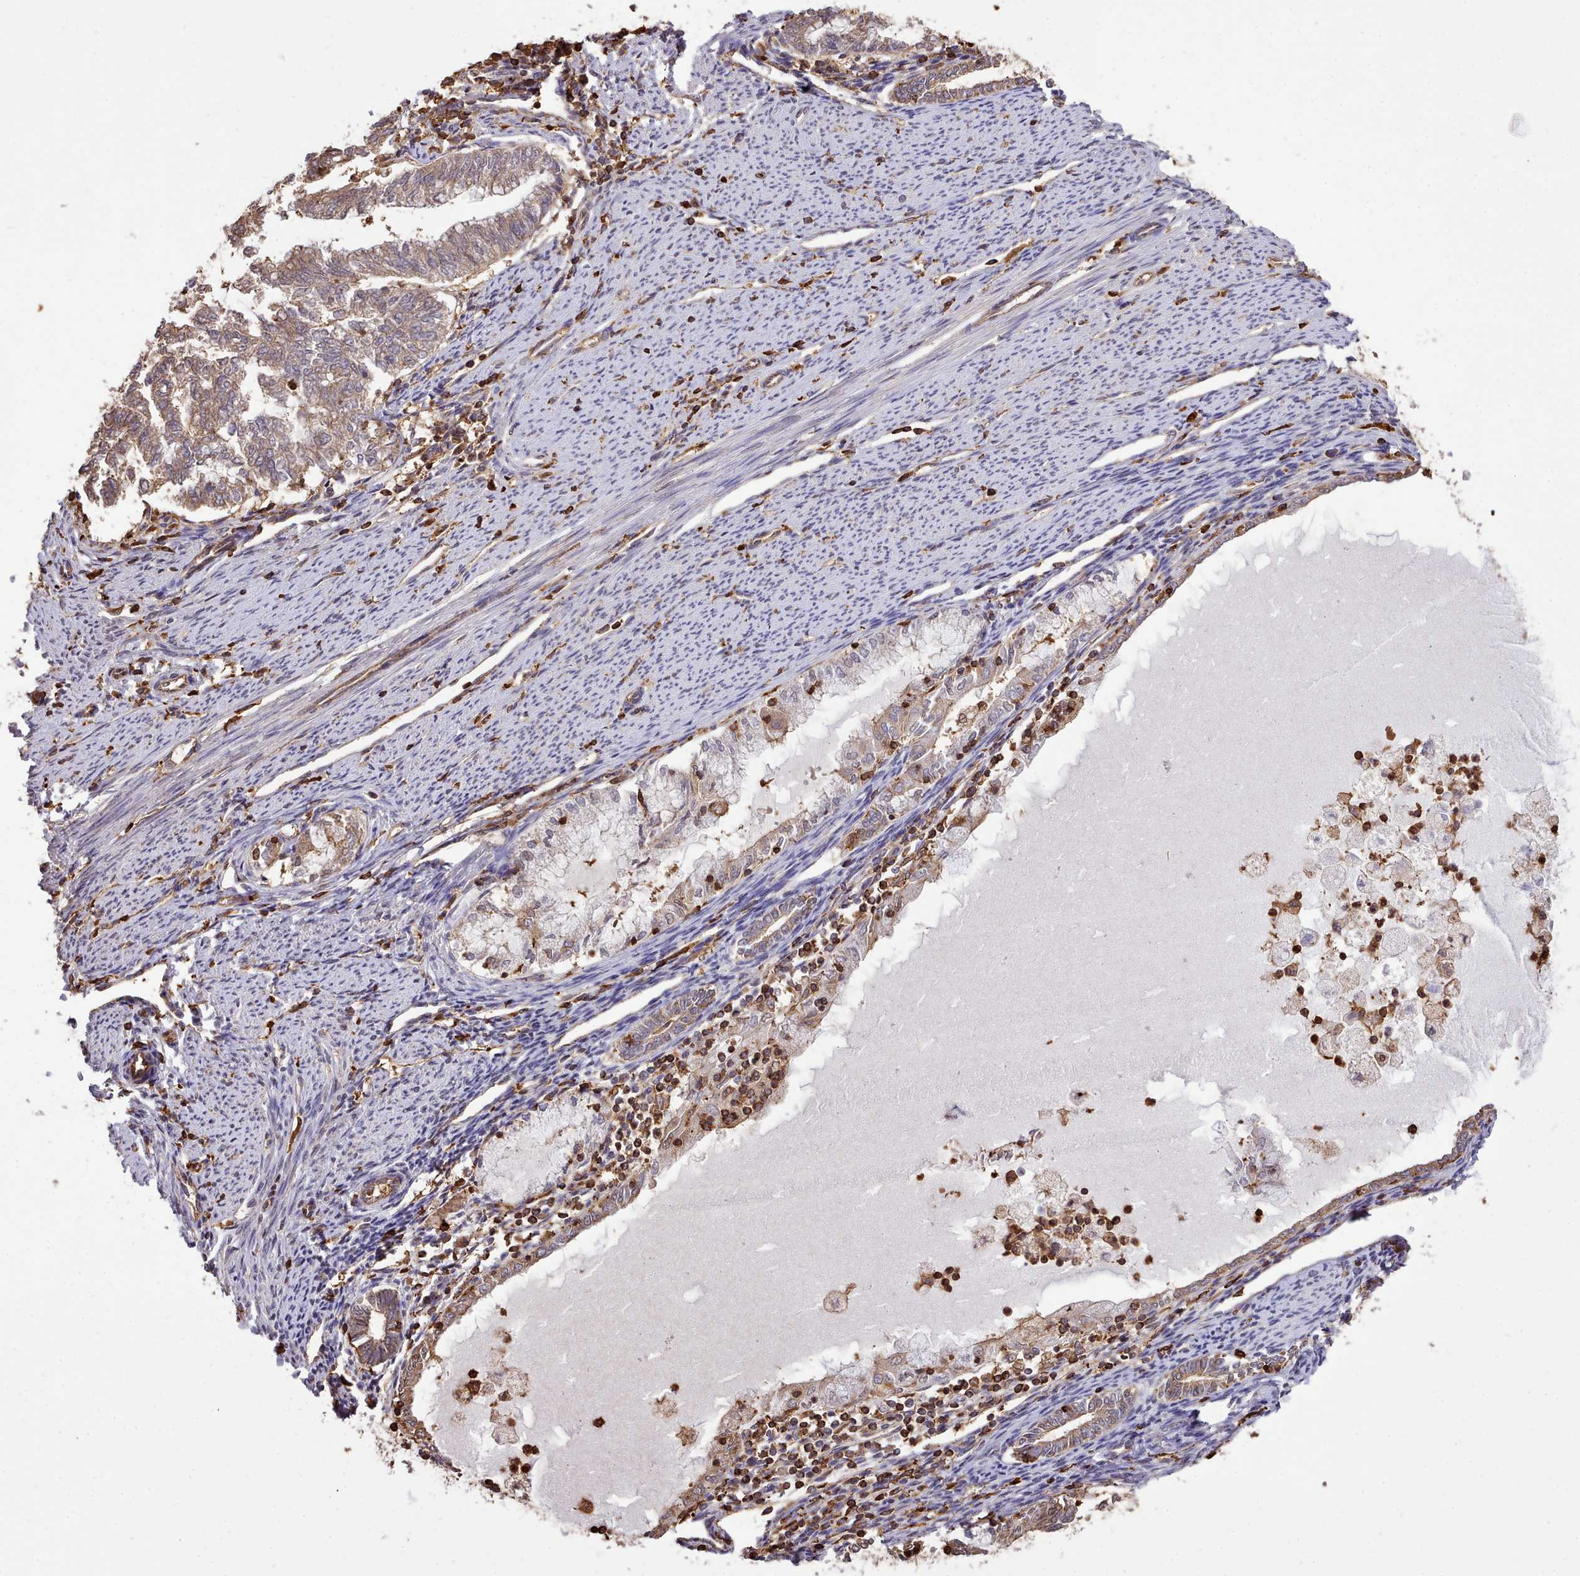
{"staining": {"intensity": "weak", "quantity": "25%-75%", "location": "cytoplasmic/membranous"}, "tissue": "endometrial cancer", "cell_type": "Tumor cells", "image_type": "cancer", "snomed": [{"axis": "morphology", "description": "Adenocarcinoma, NOS"}, {"axis": "topography", "description": "Endometrium"}], "caption": "Weak cytoplasmic/membranous positivity for a protein is present in approximately 25%-75% of tumor cells of endometrial adenocarcinoma using immunohistochemistry.", "gene": "CAPZA1", "patient": {"sex": "female", "age": 79}}